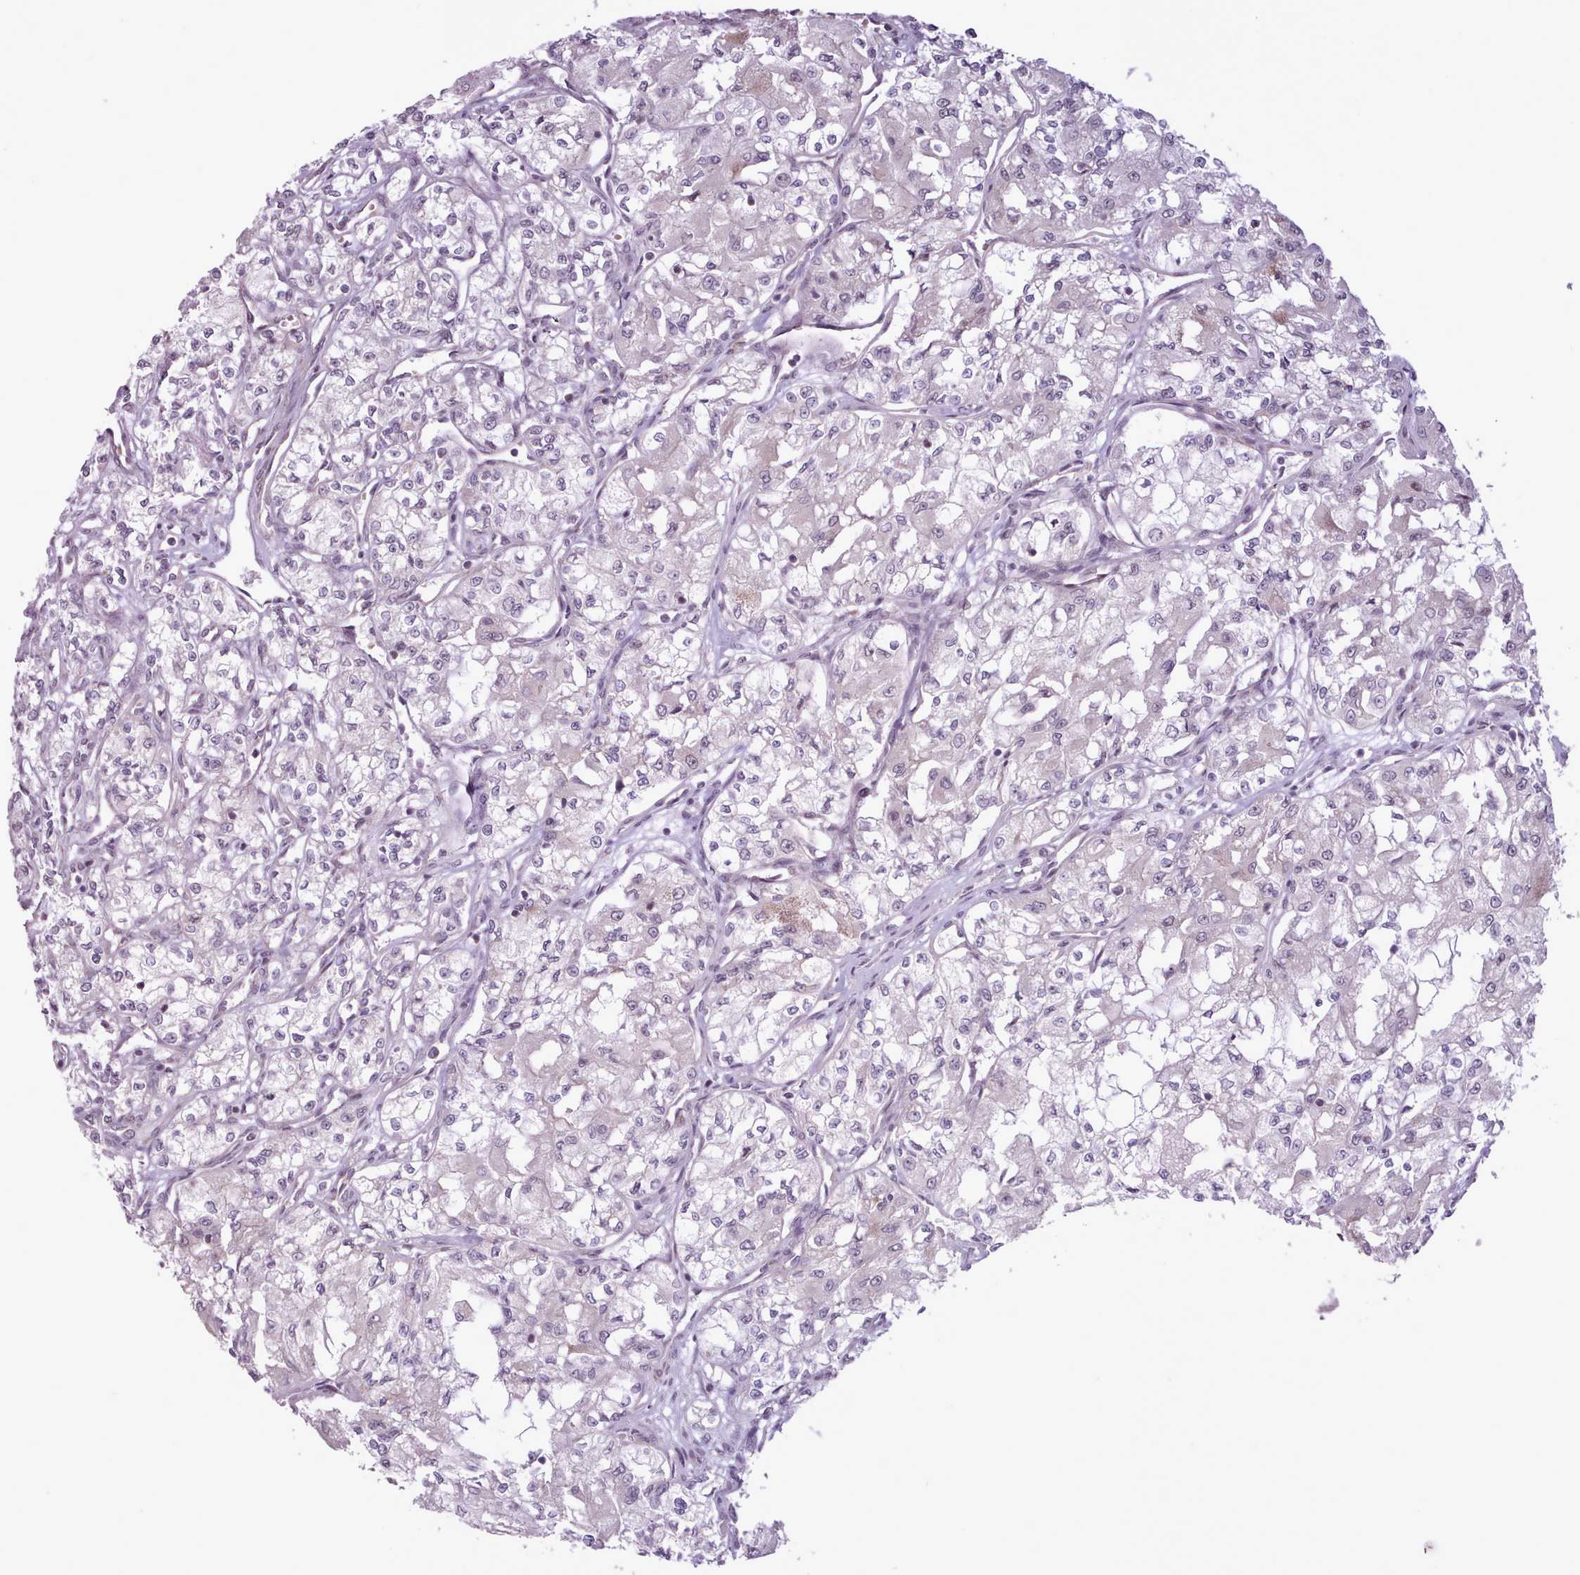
{"staining": {"intensity": "negative", "quantity": "none", "location": "none"}, "tissue": "renal cancer", "cell_type": "Tumor cells", "image_type": "cancer", "snomed": [{"axis": "morphology", "description": "Adenocarcinoma, NOS"}, {"axis": "topography", "description": "Kidney"}], "caption": "Protein analysis of renal cancer displays no significant expression in tumor cells. The staining is performed using DAB (3,3'-diaminobenzidine) brown chromogen with nuclei counter-stained in using hematoxylin.", "gene": "LIN7C", "patient": {"sex": "male", "age": 59}}